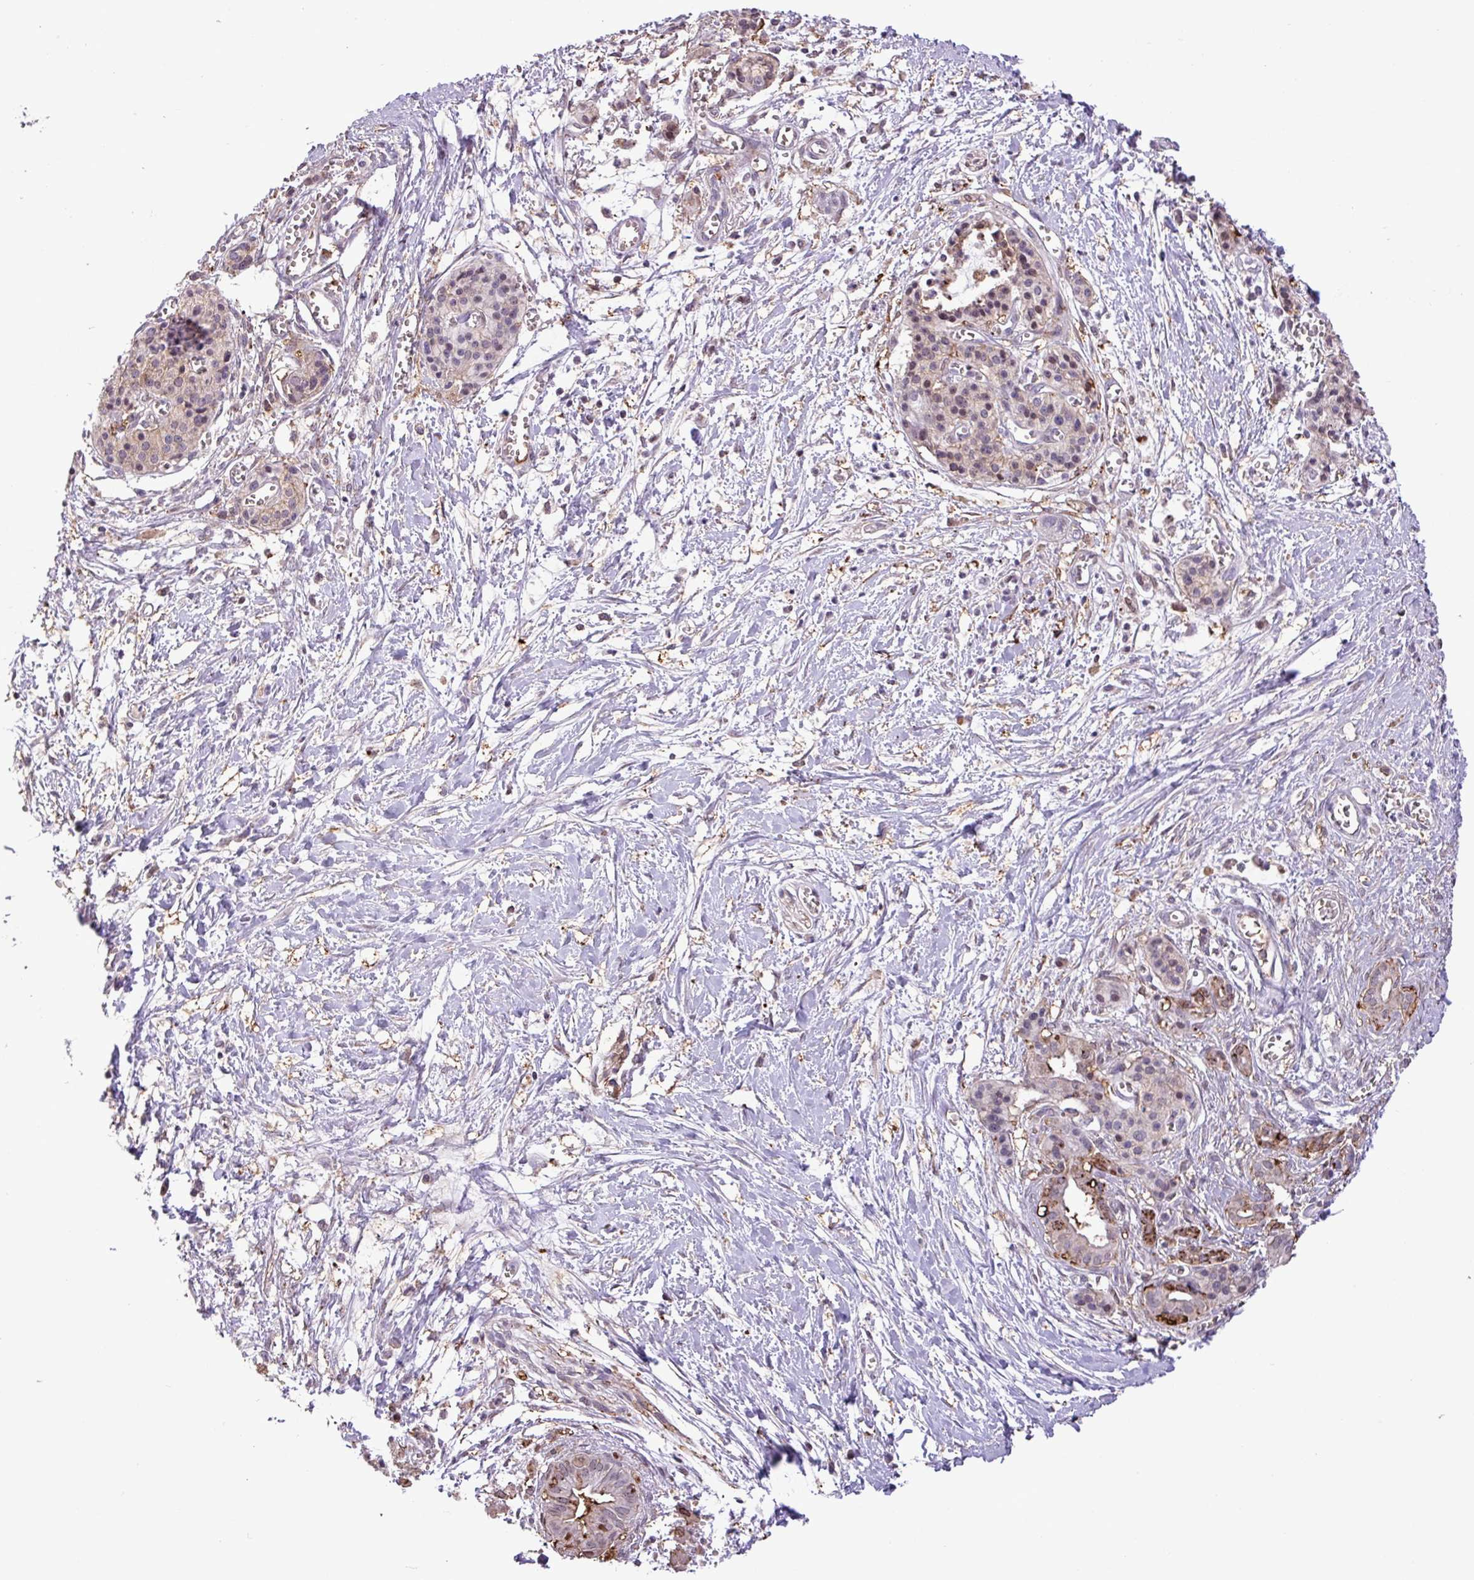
{"staining": {"intensity": "negative", "quantity": "none", "location": "none"}, "tissue": "pancreatic cancer", "cell_type": "Tumor cells", "image_type": "cancer", "snomed": [{"axis": "morphology", "description": "Adenocarcinoma, NOS"}, {"axis": "topography", "description": "Pancreas"}], "caption": "Image shows no protein positivity in tumor cells of adenocarcinoma (pancreatic) tissue.", "gene": "RPP25L", "patient": {"sex": "male", "age": 71}}